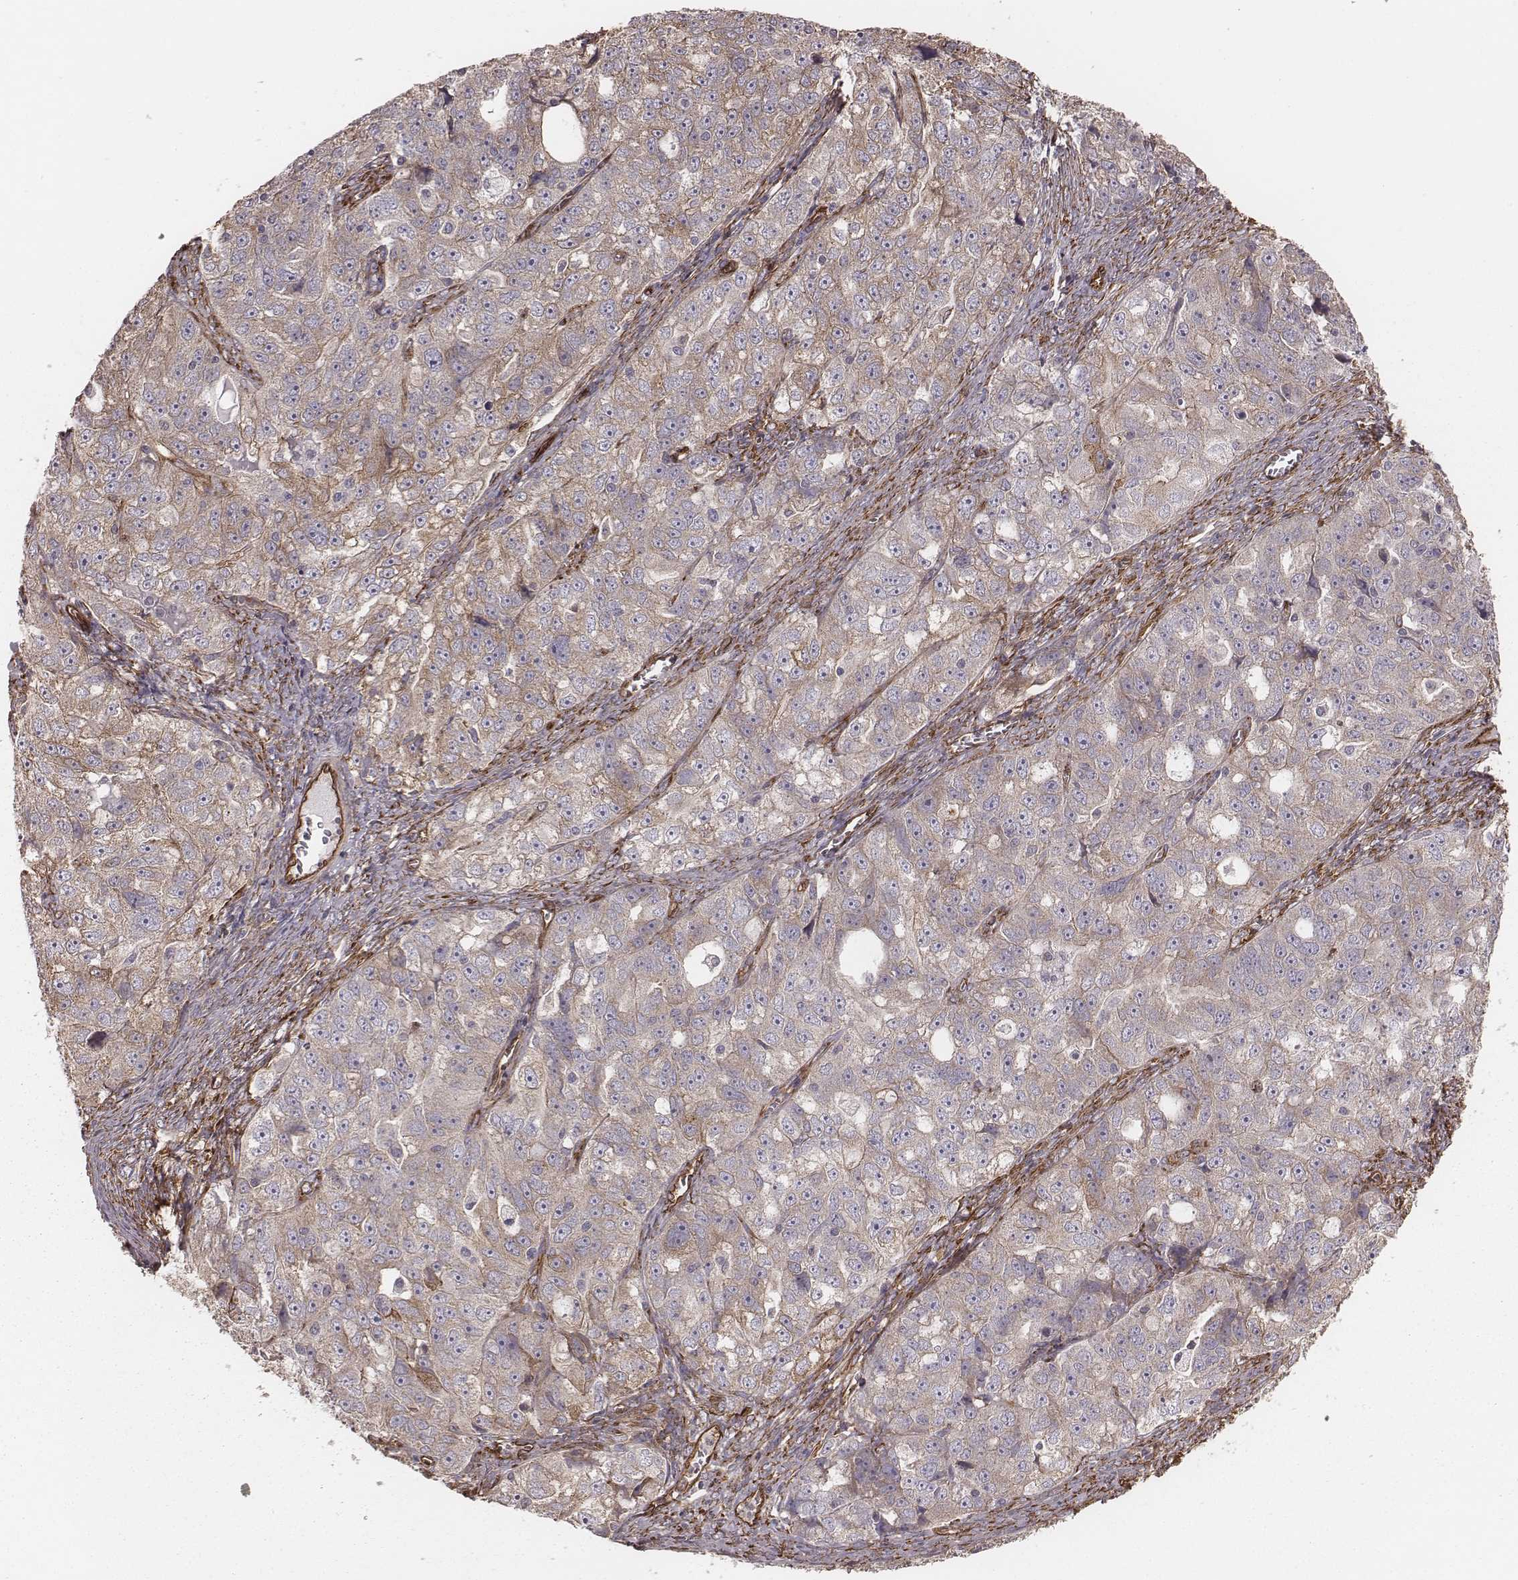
{"staining": {"intensity": "weak", "quantity": "25%-75%", "location": "cytoplasmic/membranous"}, "tissue": "ovarian cancer", "cell_type": "Tumor cells", "image_type": "cancer", "snomed": [{"axis": "morphology", "description": "Cystadenocarcinoma, serous, NOS"}, {"axis": "topography", "description": "Ovary"}], "caption": "A high-resolution photomicrograph shows immunohistochemistry staining of ovarian serous cystadenocarcinoma, which shows weak cytoplasmic/membranous positivity in about 25%-75% of tumor cells.", "gene": "PALMD", "patient": {"sex": "female", "age": 51}}